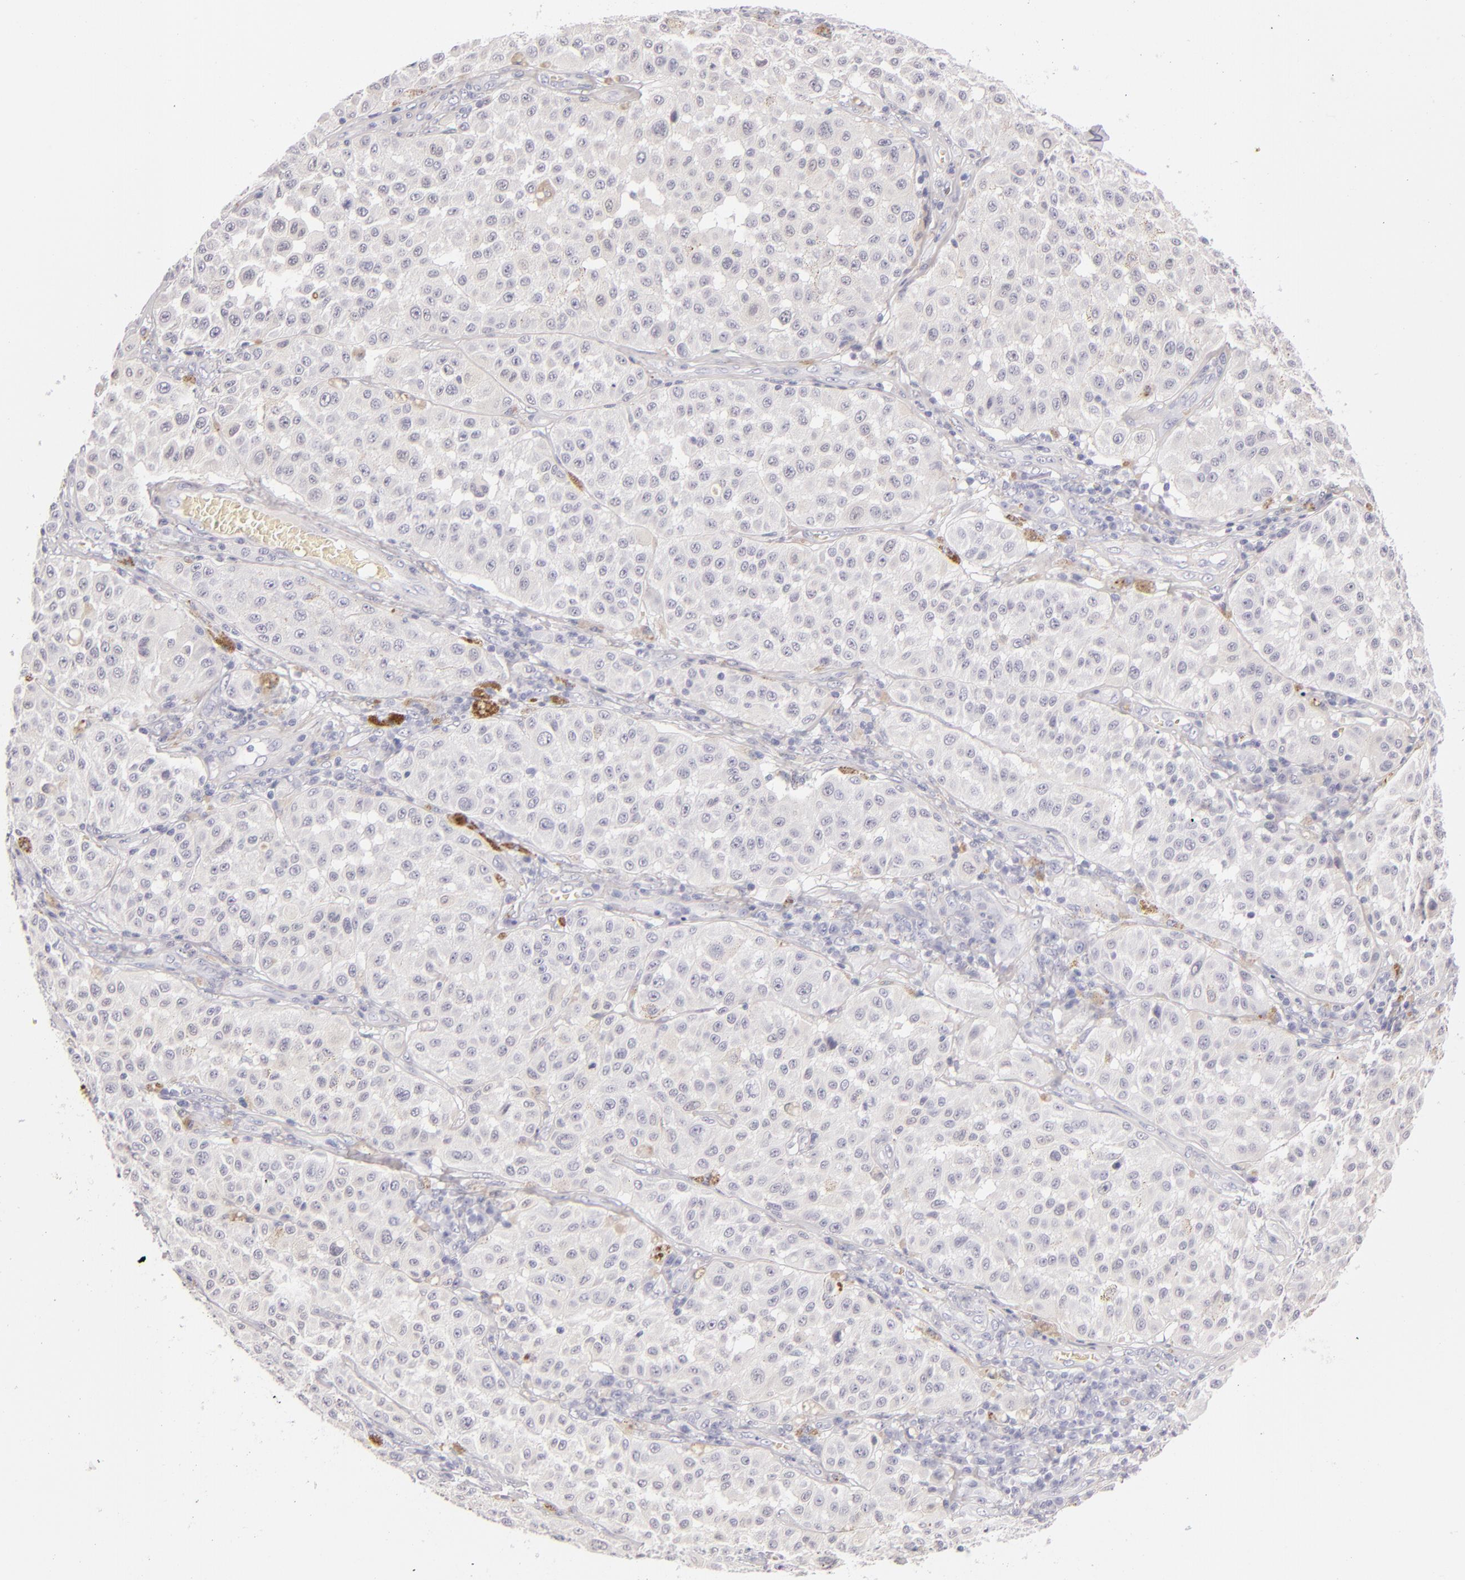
{"staining": {"intensity": "negative", "quantity": "none", "location": "none"}, "tissue": "melanoma", "cell_type": "Tumor cells", "image_type": "cancer", "snomed": [{"axis": "morphology", "description": "Malignant melanoma, NOS"}, {"axis": "topography", "description": "Skin"}], "caption": "Tumor cells show no significant staining in malignant melanoma.", "gene": "CD207", "patient": {"sex": "female", "age": 64}}